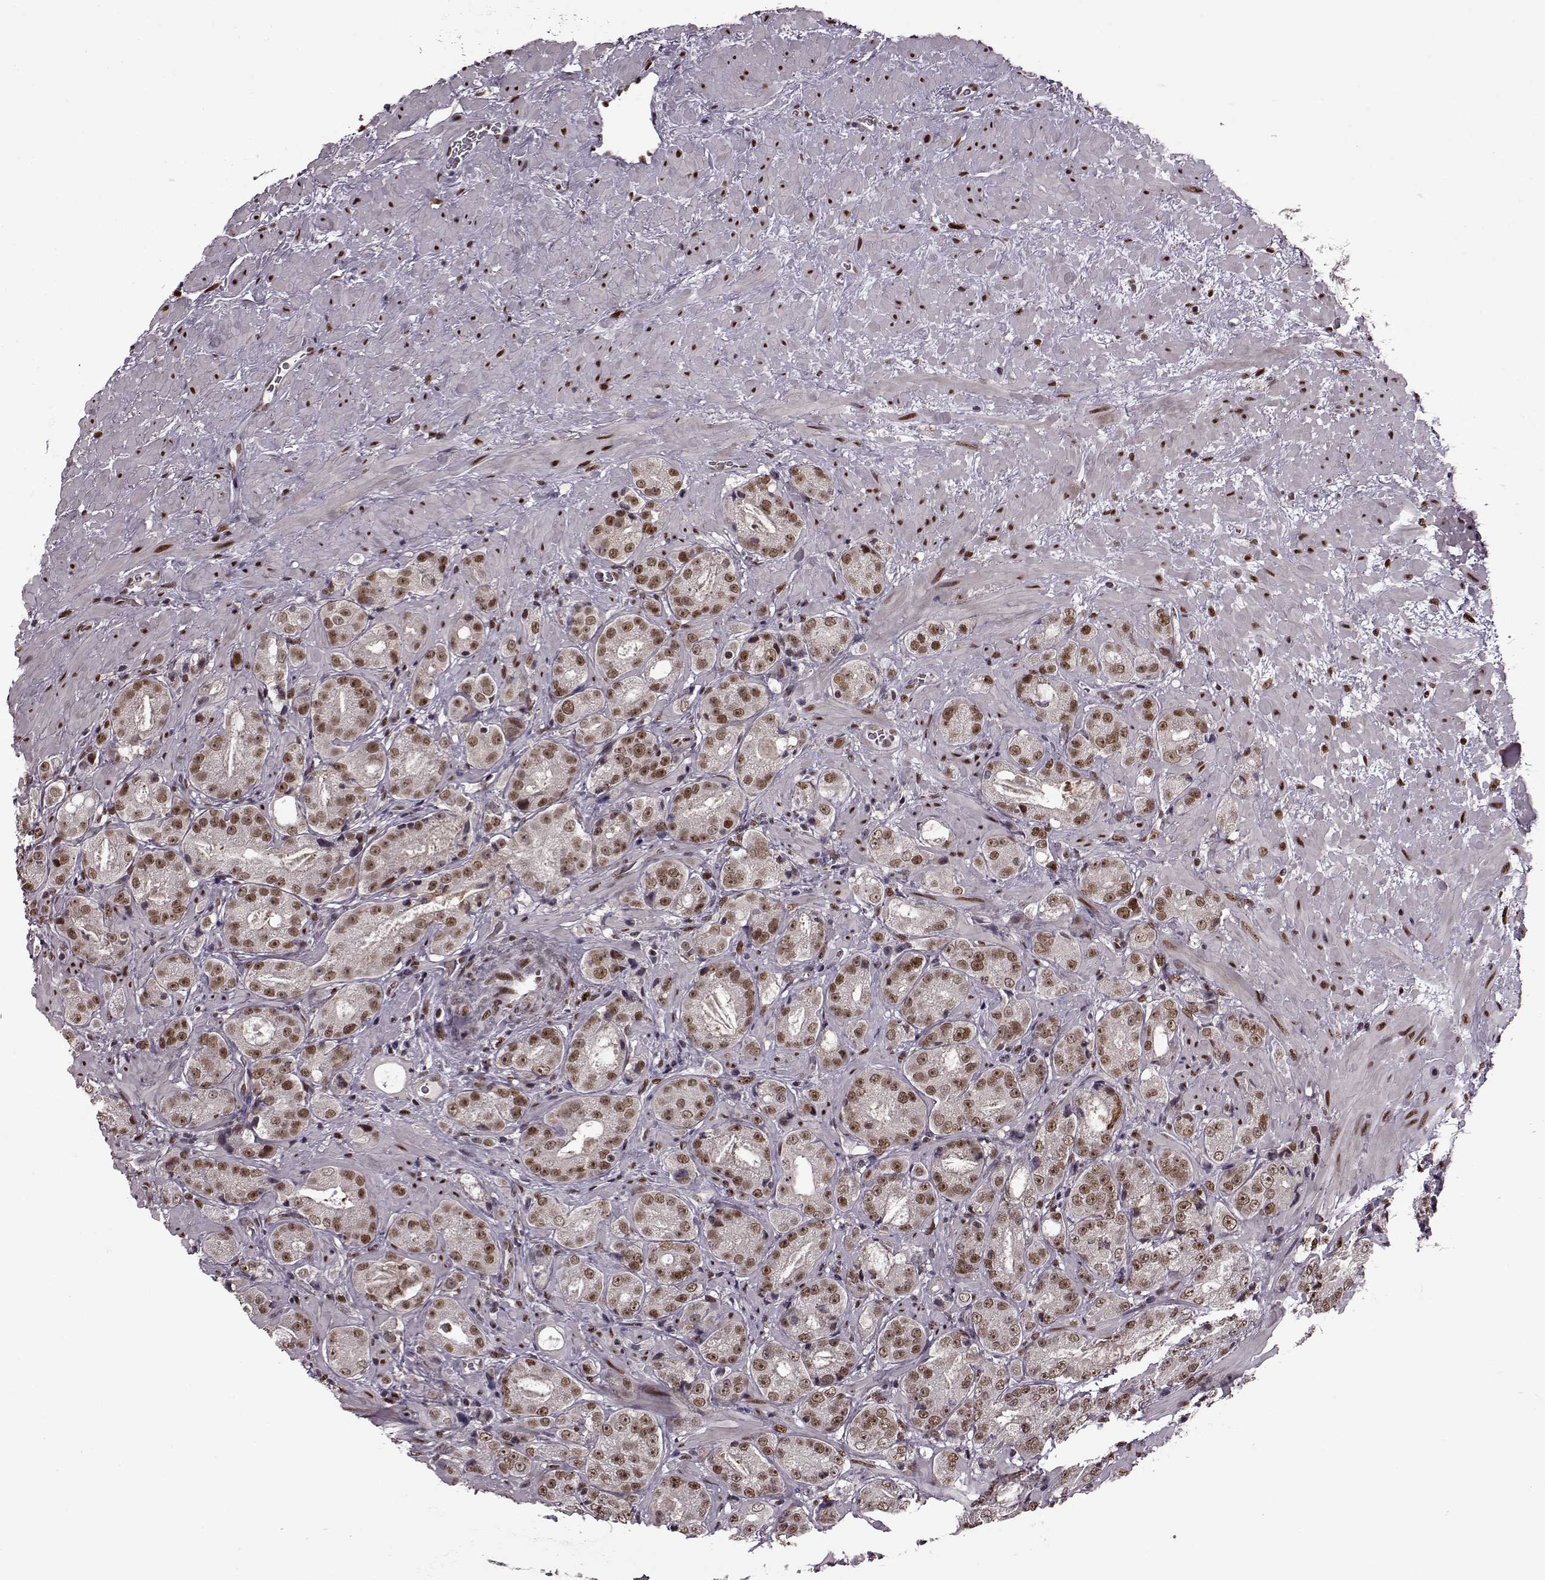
{"staining": {"intensity": "moderate", "quantity": ">75%", "location": "nuclear"}, "tissue": "prostate cancer", "cell_type": "Tumor cells", "image_type": "cancer", "snomed": [{"axis": "morphology", "description": "Normal tissue, NOS"}, {"axis": "morphology", "description": "Adenocarcinoma, High grade"}, {"axis": "topography", "description": "Prostate"}], "caption": "Moderate nuclear positivity for a protein is present in about >75% of tumor cells of adenocarcinoma (high-grade) (prostate) using immunohistochemistry.", "gene": "FTO", "patient": {"sex": "male", "age": 83}}